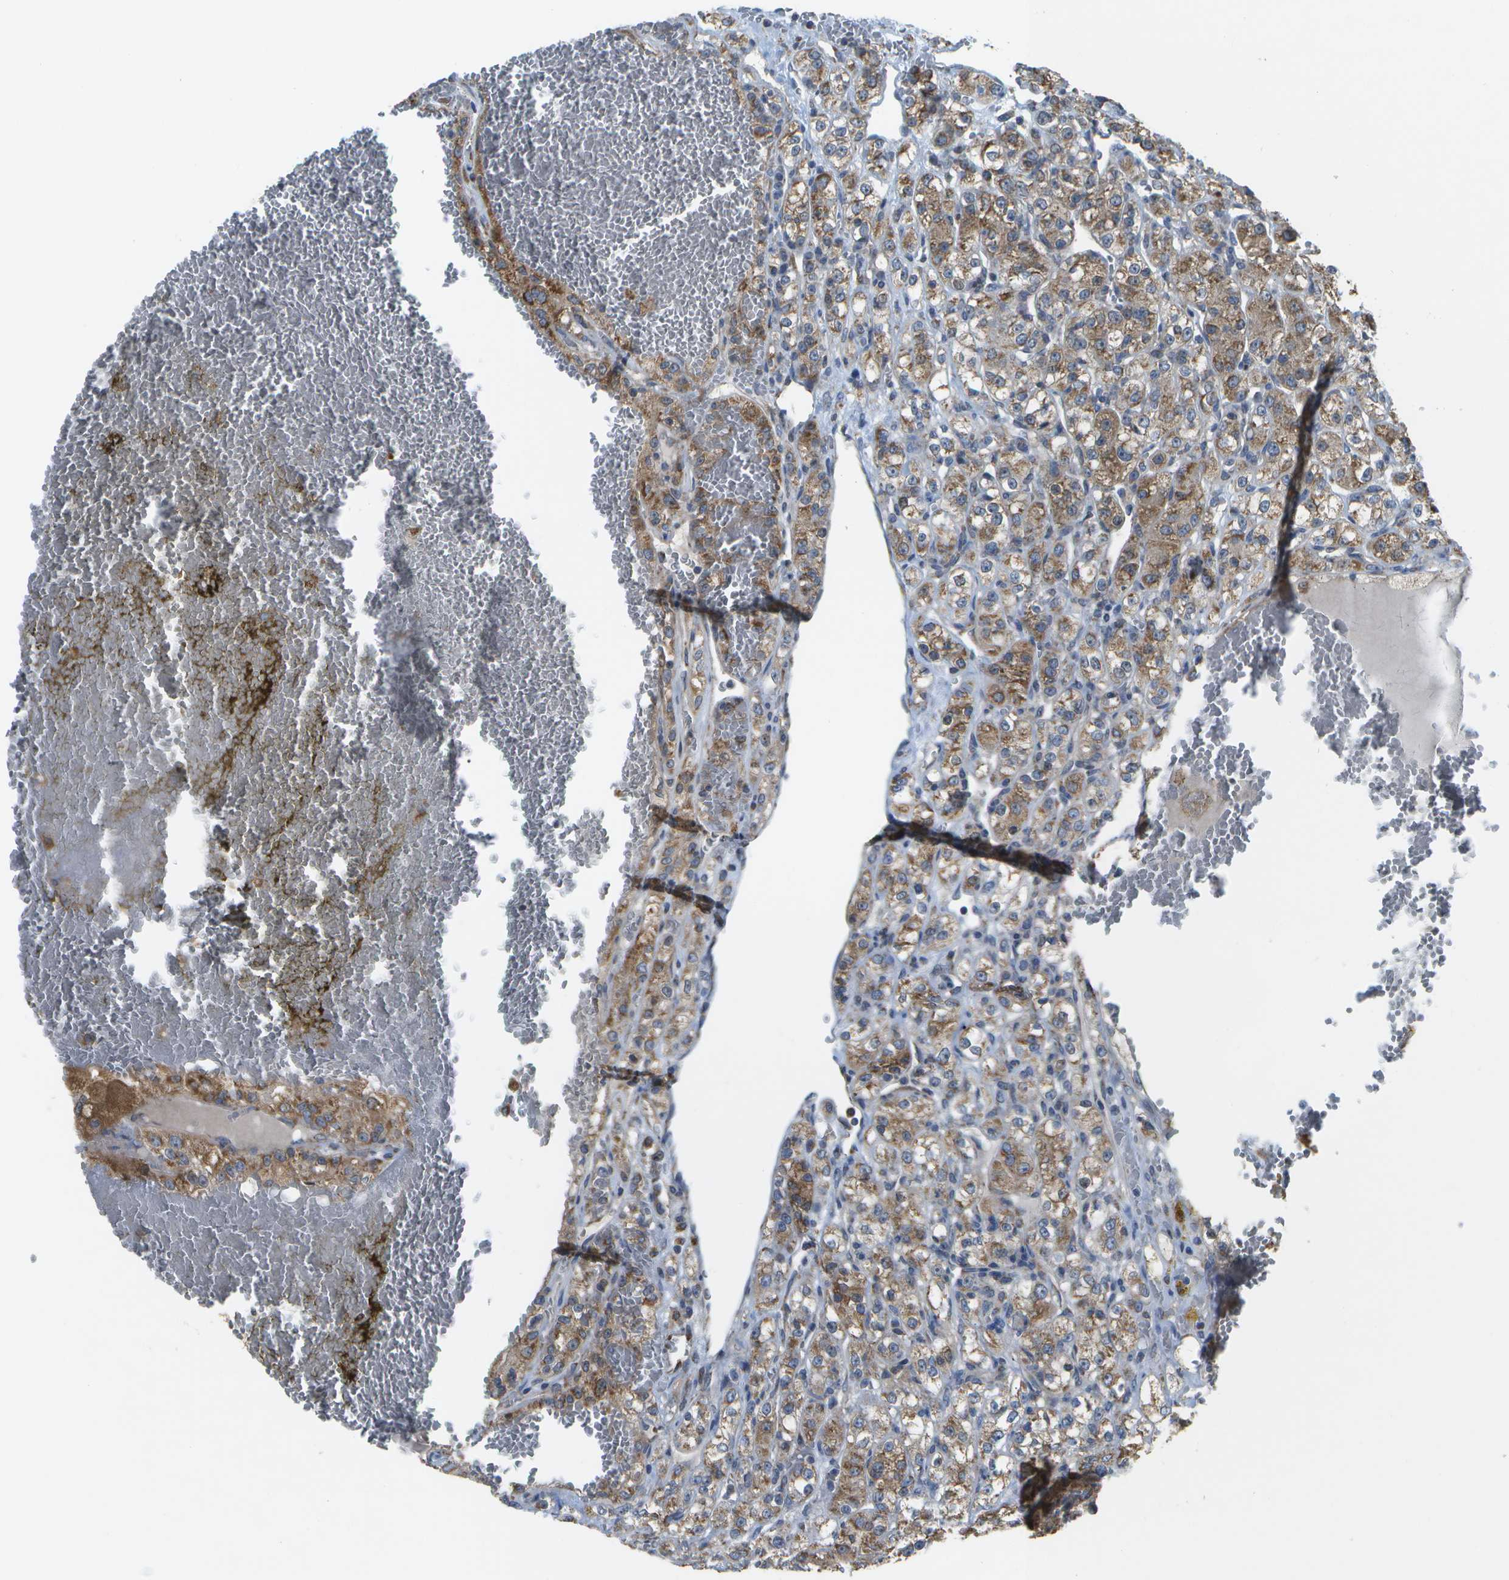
{"staining": {"intensity": "moderate", "quantity": ">75%", "location": "cytoplasmic/membranous"}, "tissue": "renal cancer", "cell_type": "Tumor cells", "image_type": "cancer", "snomed": [{"axis": "morphology", "description": "Normal tissue, NOS"}, {"axis": "morphology", "description": "Adenocarcinoma, NOS"}, {"axis": "topography", "description": "Kidney"}], "caption": "Immunohistochemical staining of human renal cancer (adenocarcinoma) demonstrates moderate cytoplasmic/membranous protein positivity in about >75% of tumor cells.", "gene": "HADHA", "patient": {"sex": "male", "age": 61}}